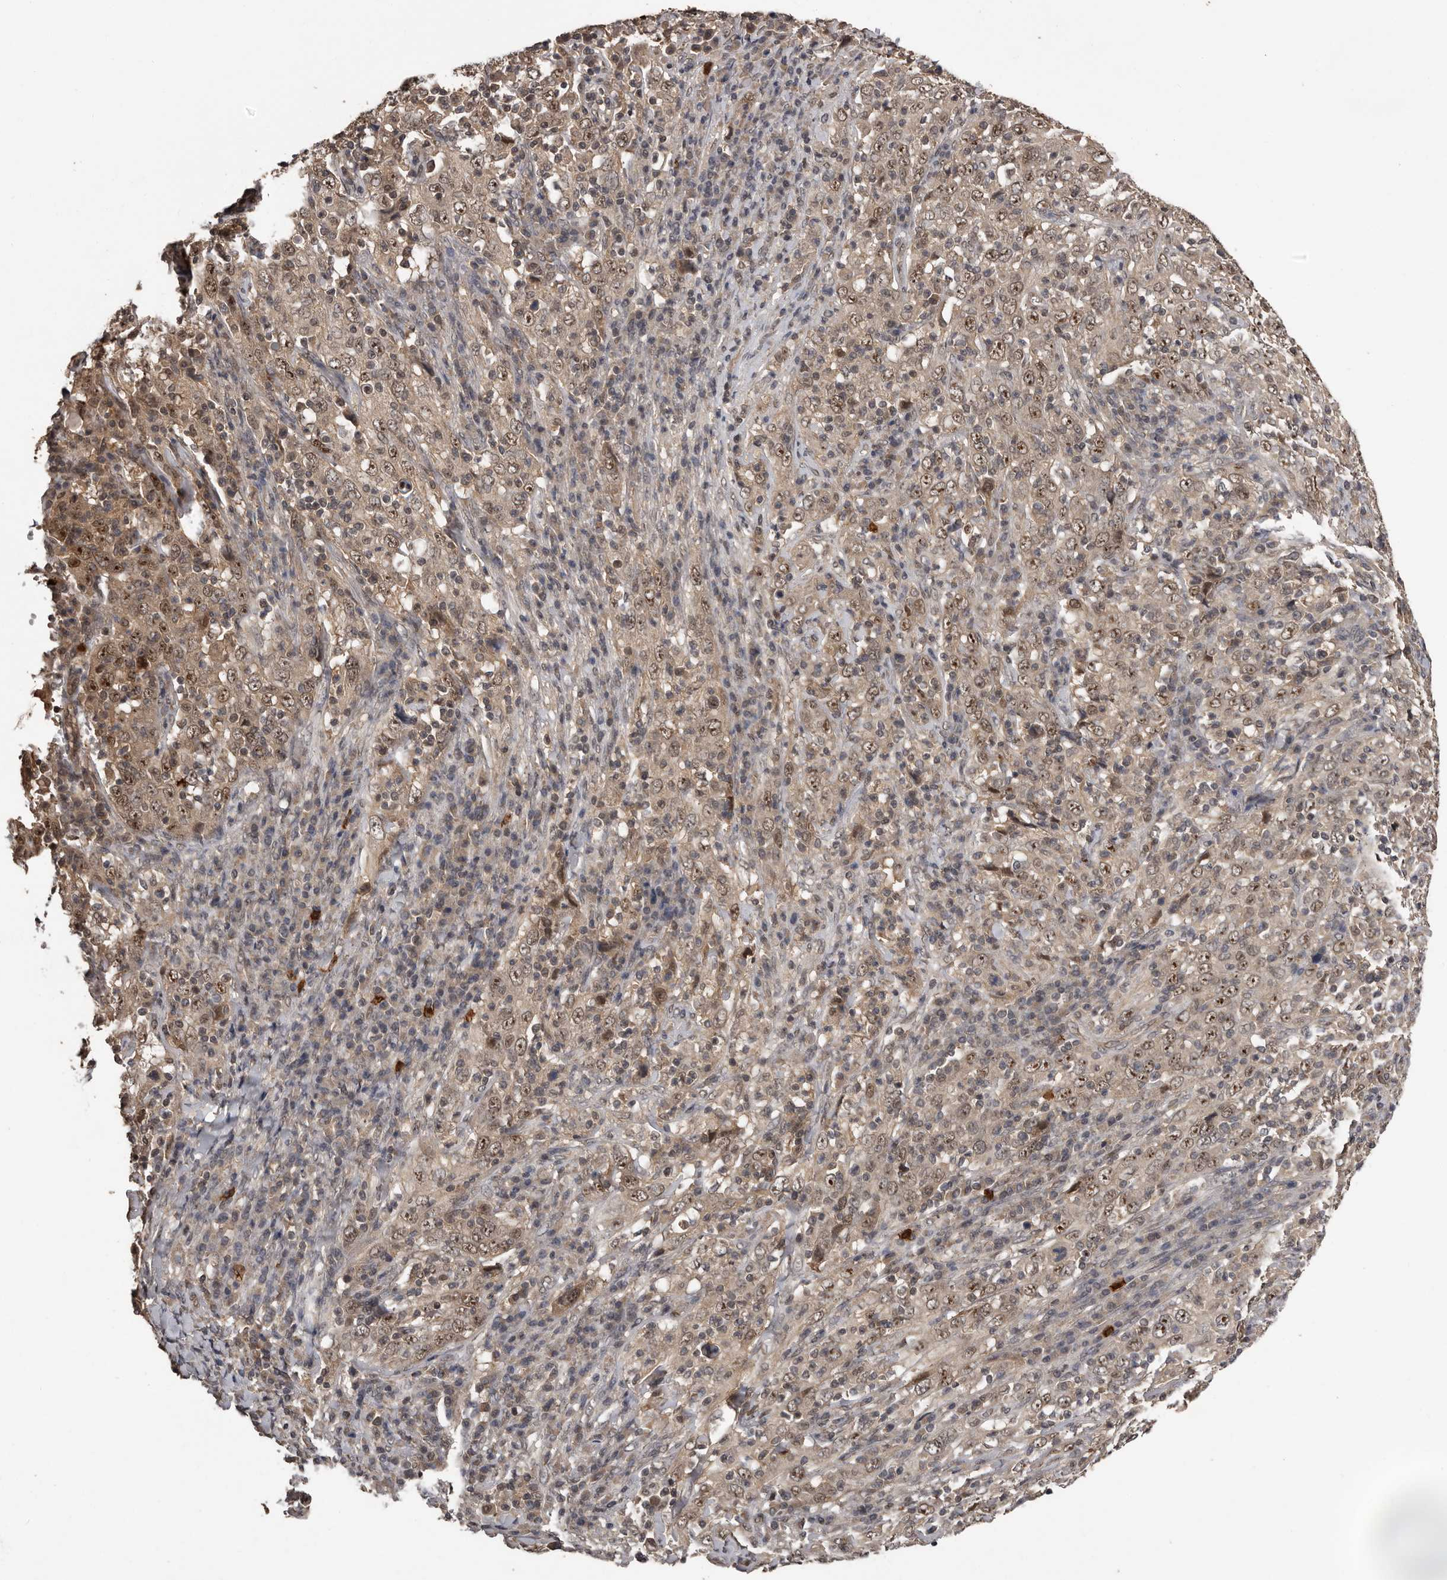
{"staining": {"intensity": "moderate", "quantity": ">75%", "location": "cytoplasmic/membranous,nuclear"}, "tissue": "cervical cancer", "cell_type": "Tumor cells", "image_type": "cancer", "snomed": [{"axis": "morphology", "description": "Squamous cell carcinoma, NOS"}, {"axis": "topography", "description": "Cervix"}], "caption": "Cervical cancer (squamous cell carcinoma) tissue exhibits moderate cytoplasmic/membranous and nuclear expression in approximately >75% of tumor cells, visualized by immunohistochemistry.", "gene": "VPS37A", "patient": {"sex": "female", "age": 46}}